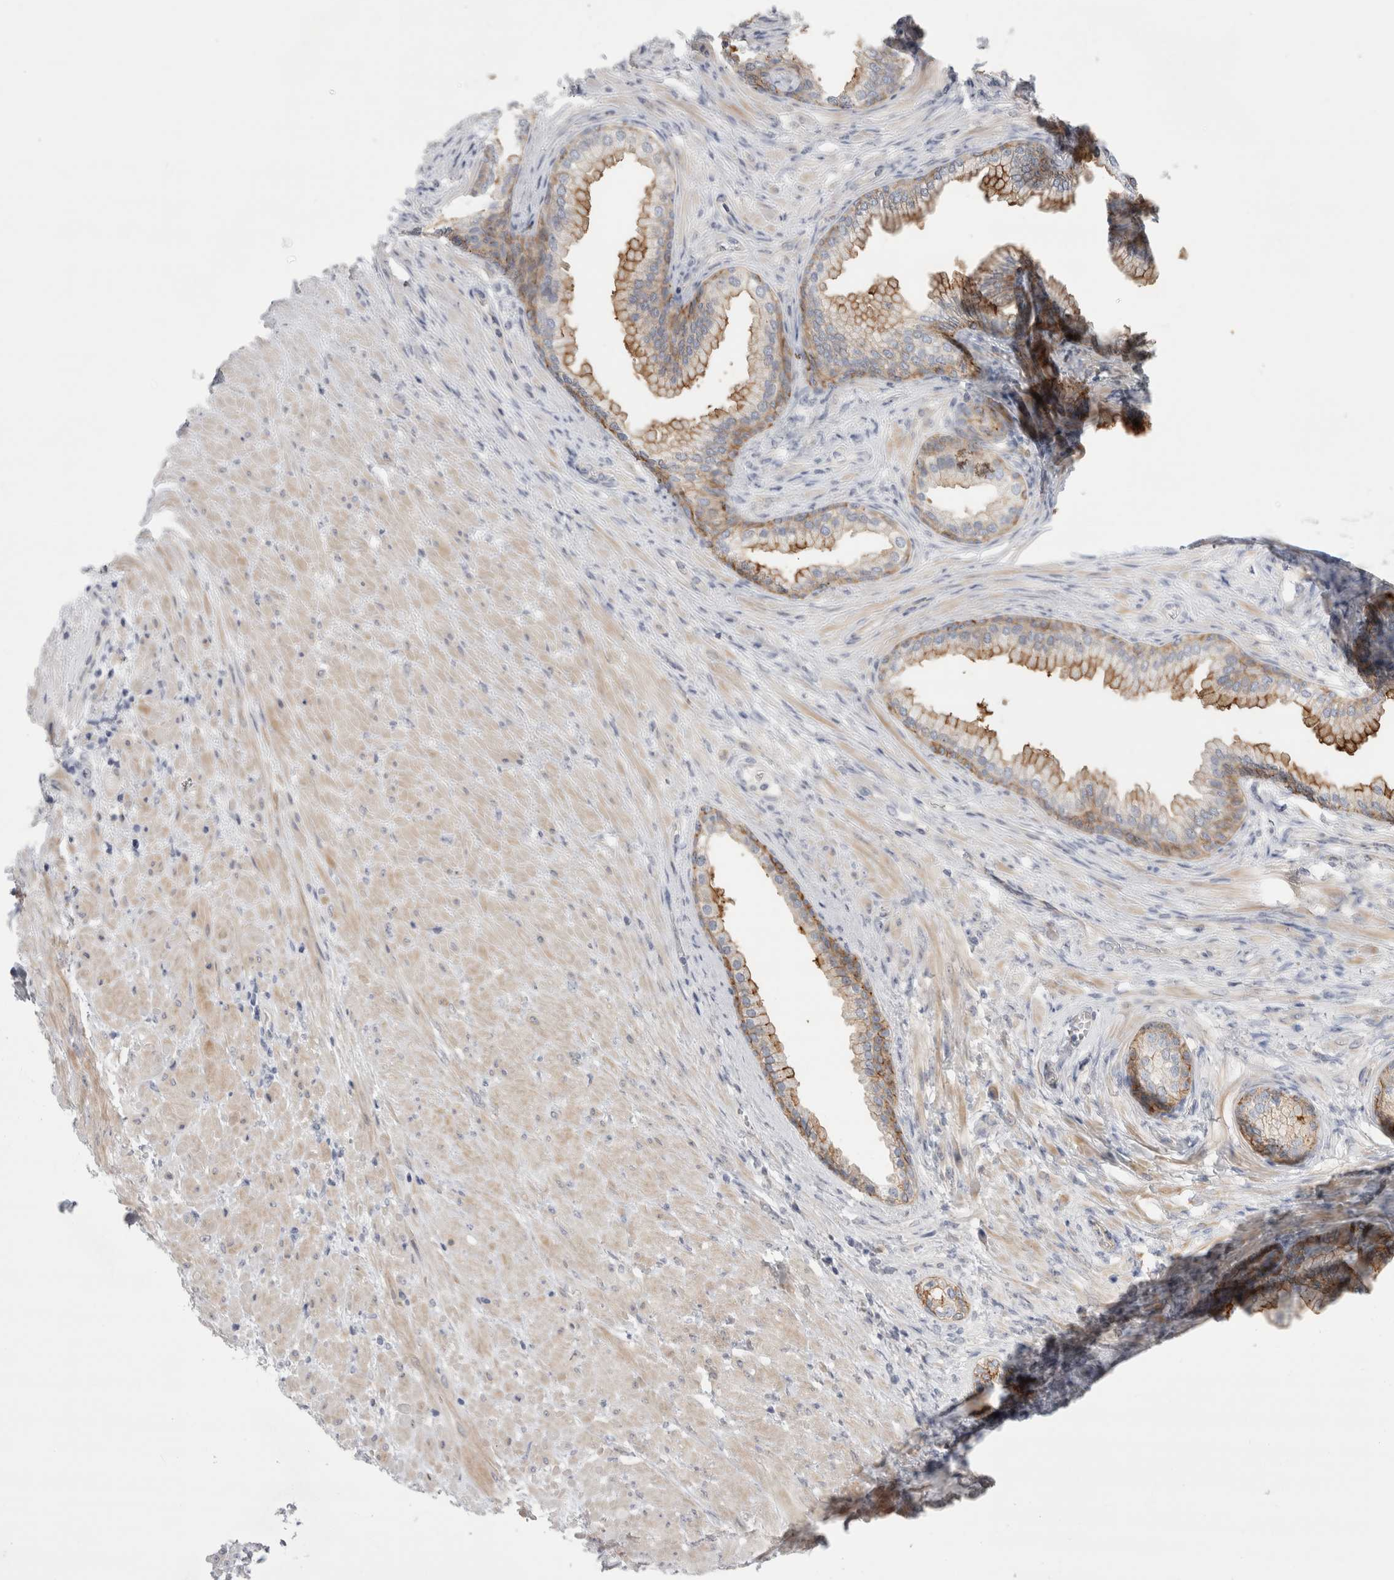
{"staining": {"intensity": "moderate", "quantity": "25%-75%", "location": "cytoplasmic/membranous"}, "tissue": "prostate", "cell_type": "Glandular cells", "image_type": "normal", "snomed": [{"axis": "morphology", "description": "Normal tissue, NOS"}, {"axis": "topography", "description": "Prostate"}], "caption": "A medium amount of moderate cytoplasmic/membranous positivity is present in approximately 25%-75% of glandular cells in benign prostate. The staining was performed using DAB (3,3'-diaminobenzidine) to visualize the protein expression in brown, while the nuclei were stained in blue with hematoxylin (Magnification: 20x).", "gene": "VANGL1", "patient": {"sex": "male", "age": 76}}